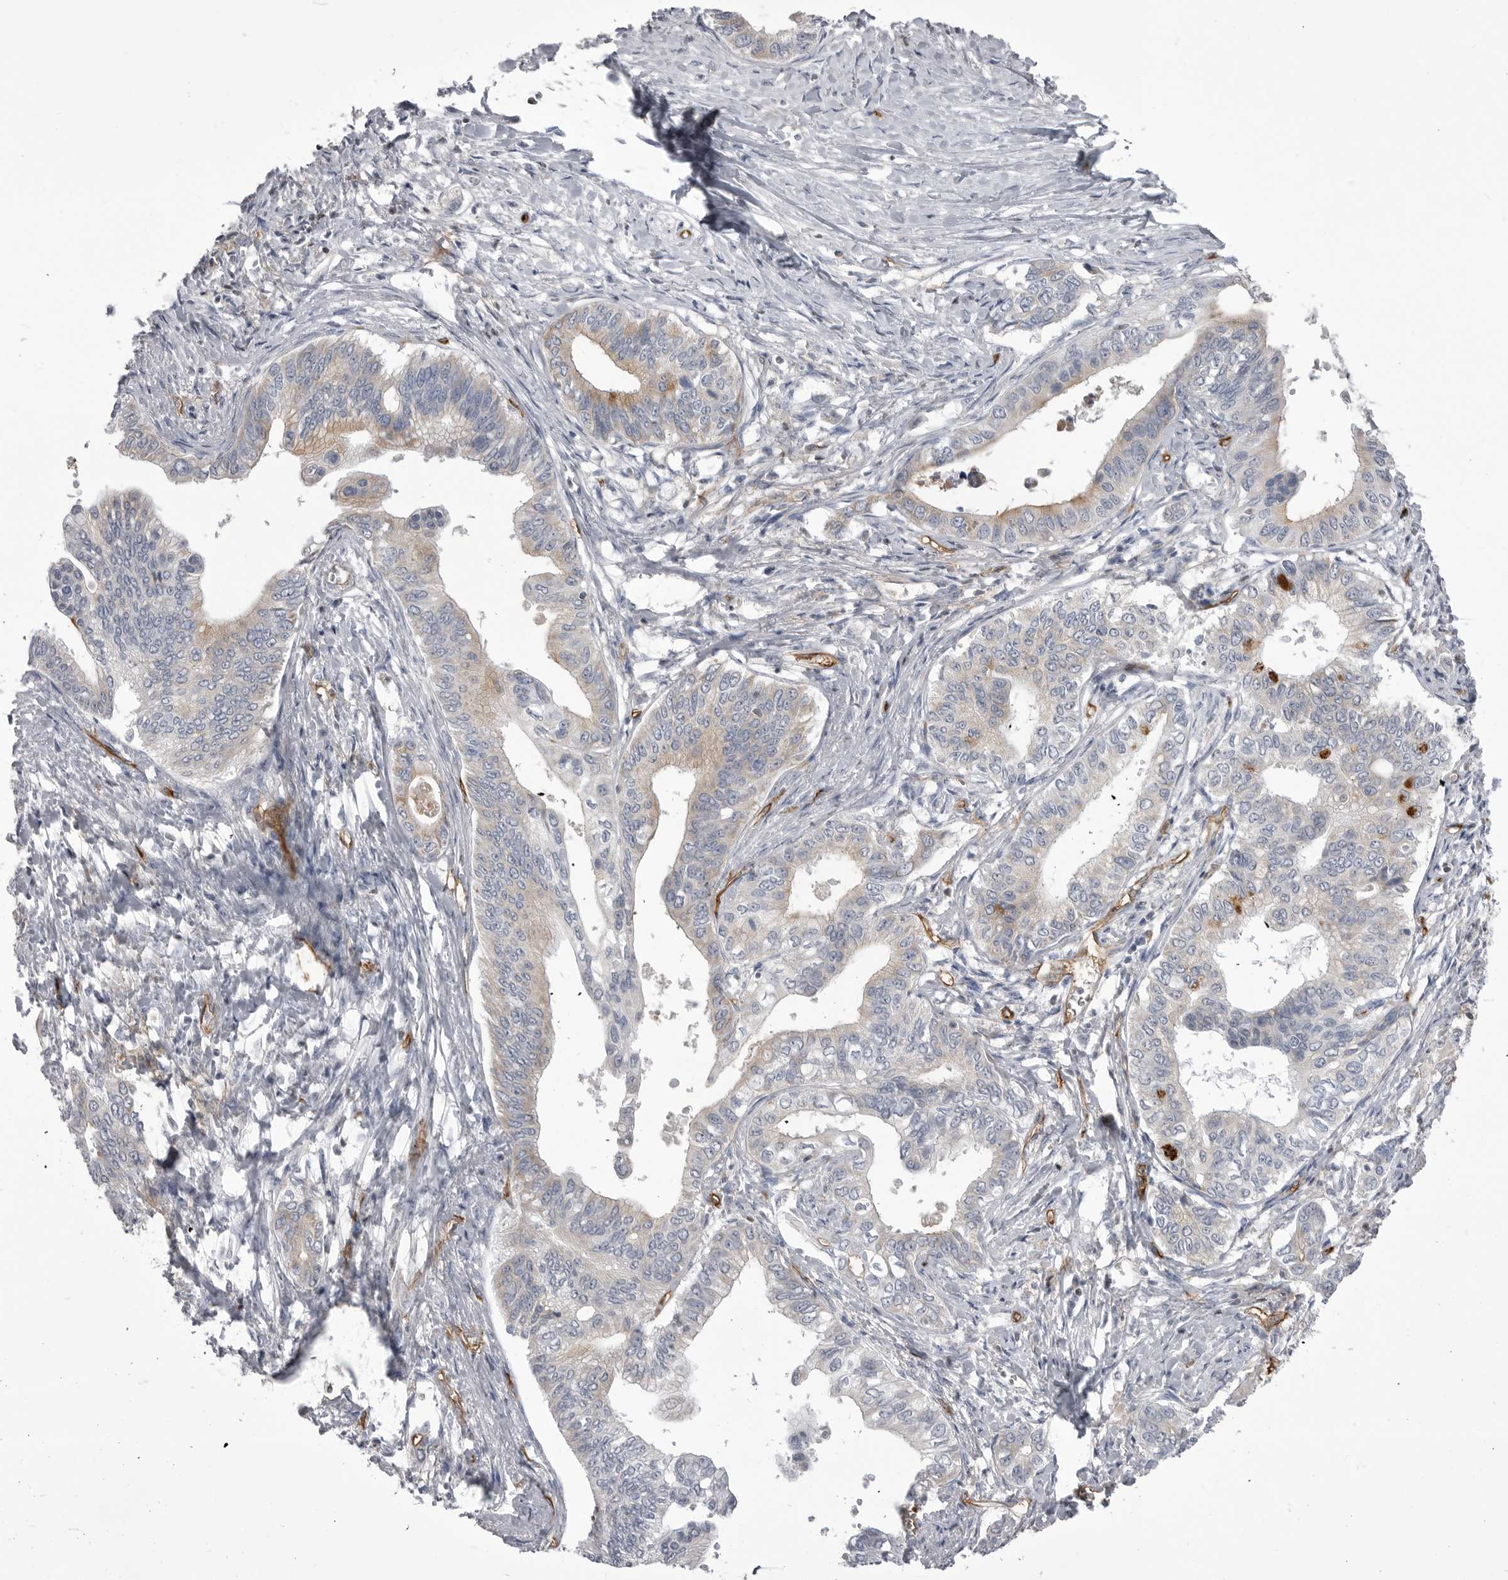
{"staining": {"intensity": "weak", "quantity": "<25%", "location": "cytoplasmic/membranous"}, "tissue": "pancreatic cancer", "cell_type": "Tumor cells", "image_type": "cancer", "snomed": [{"axis": "morphology", "description": "Normal tissue, NOS"}, {"axis": "morphology", "description": "Adenocarcinoma, NOS"}, {"axis": "topography", "description": "Pancreas"}, {"axis": "topography", "description": "Peripheral nerve tissue"}], "caption": "Human pancreatic cancer stained for a protein using immunohistochemistry displays no expression in tumor cells.", "gene": "OPLAH", "patient": {"sex": "male", "age": 59}}